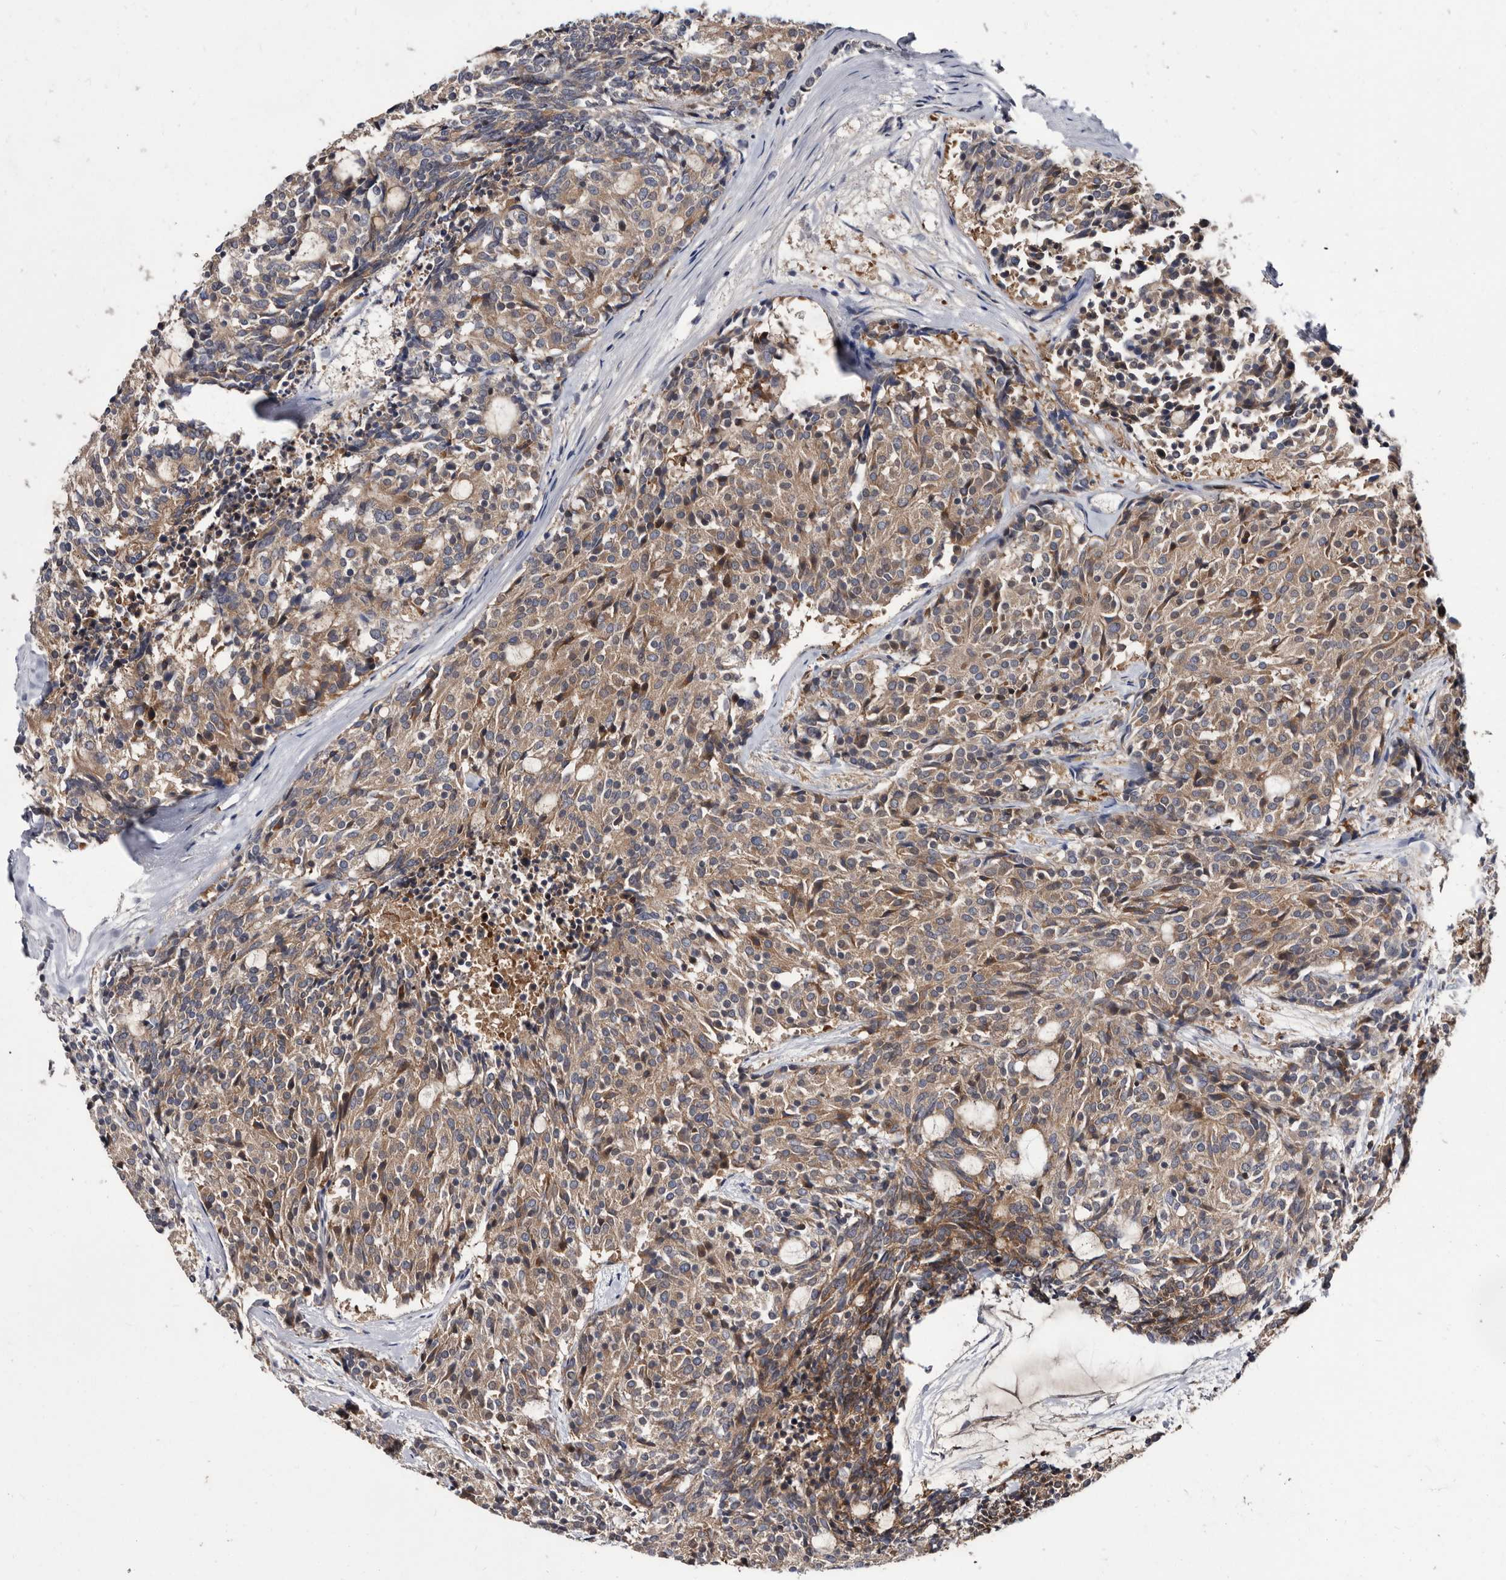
{"staining": {"intensity": "moderate", "quantity": ">75%", "location": "cytoplasmic/membranous"}, "tissue": "carcinoid", "cell_type": "Tumor cells", "image_type": "cancer", "snomed": [{"axis": "morphology", "description": "Carcinoid, malignant, NOS"}, {"axis": "topography", "description": "Pancreas"}], "caption": "Human malignant carcinoid stained with a brown dye reveals moderate cytoplasmic/membranous positive expression in approximately >75% of tumor cells.", "gene": "ABCF2", "patient": {"sex": "female", "age": 54}}